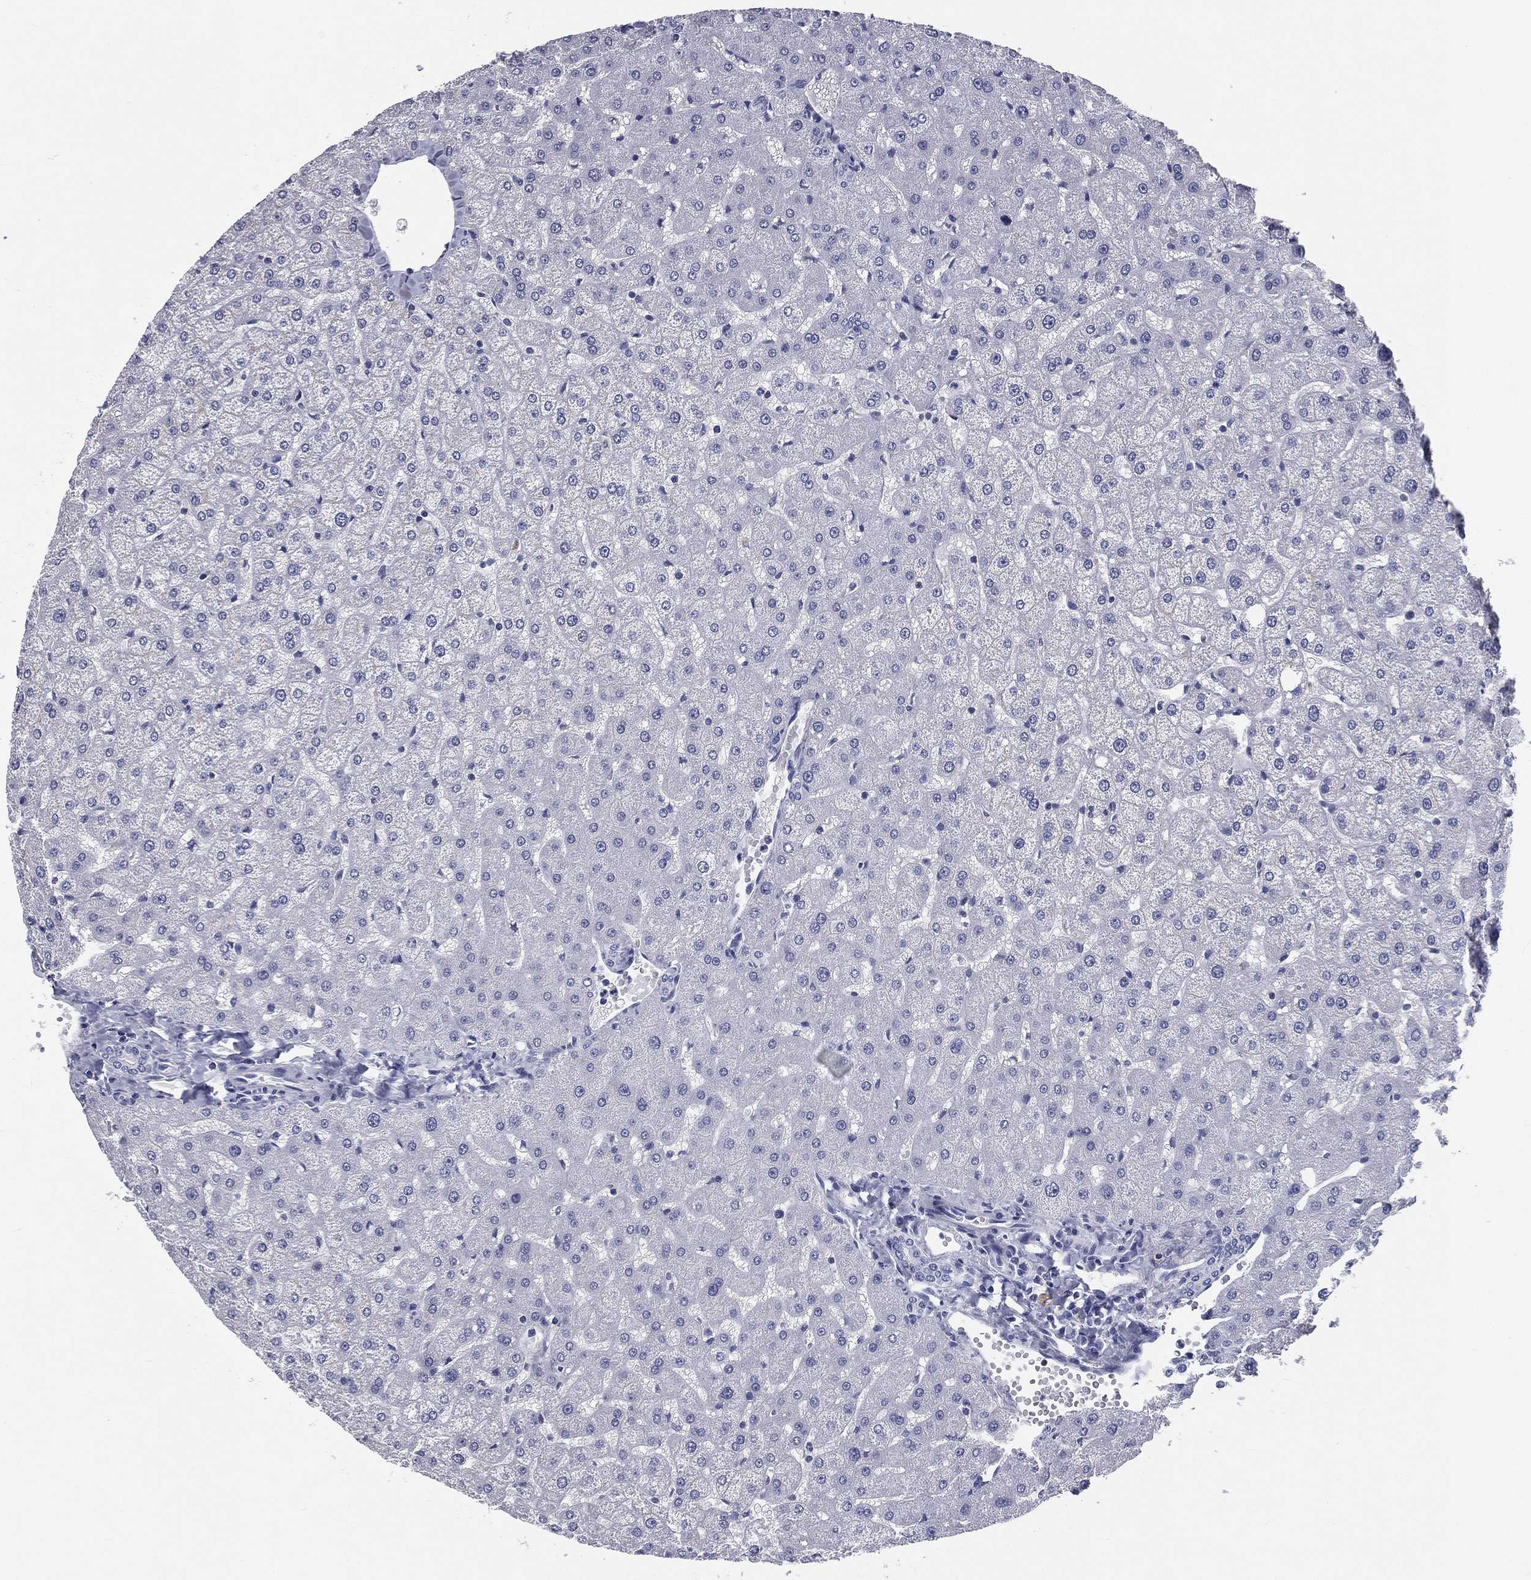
{"staining": {"intensity": "negative", "quantity": "none", "location": "none"}, "tissue": "liver", "cell_type": "Cholangiocytes", "image_type": "normal", "snomed": [{"axis": "morphology", "description": "Normal tissue, NOS"}, {"axis": "topography", "description": "Liver"}], "caption": "Cholangiocytes are negative for protein expression in normal human liver. The staining is performed using DAB brown chromogen with nuclei counter-stained in using hematoxylin.", "gene": "IFT27", "patient": {"sex": "female", "age": 50}}